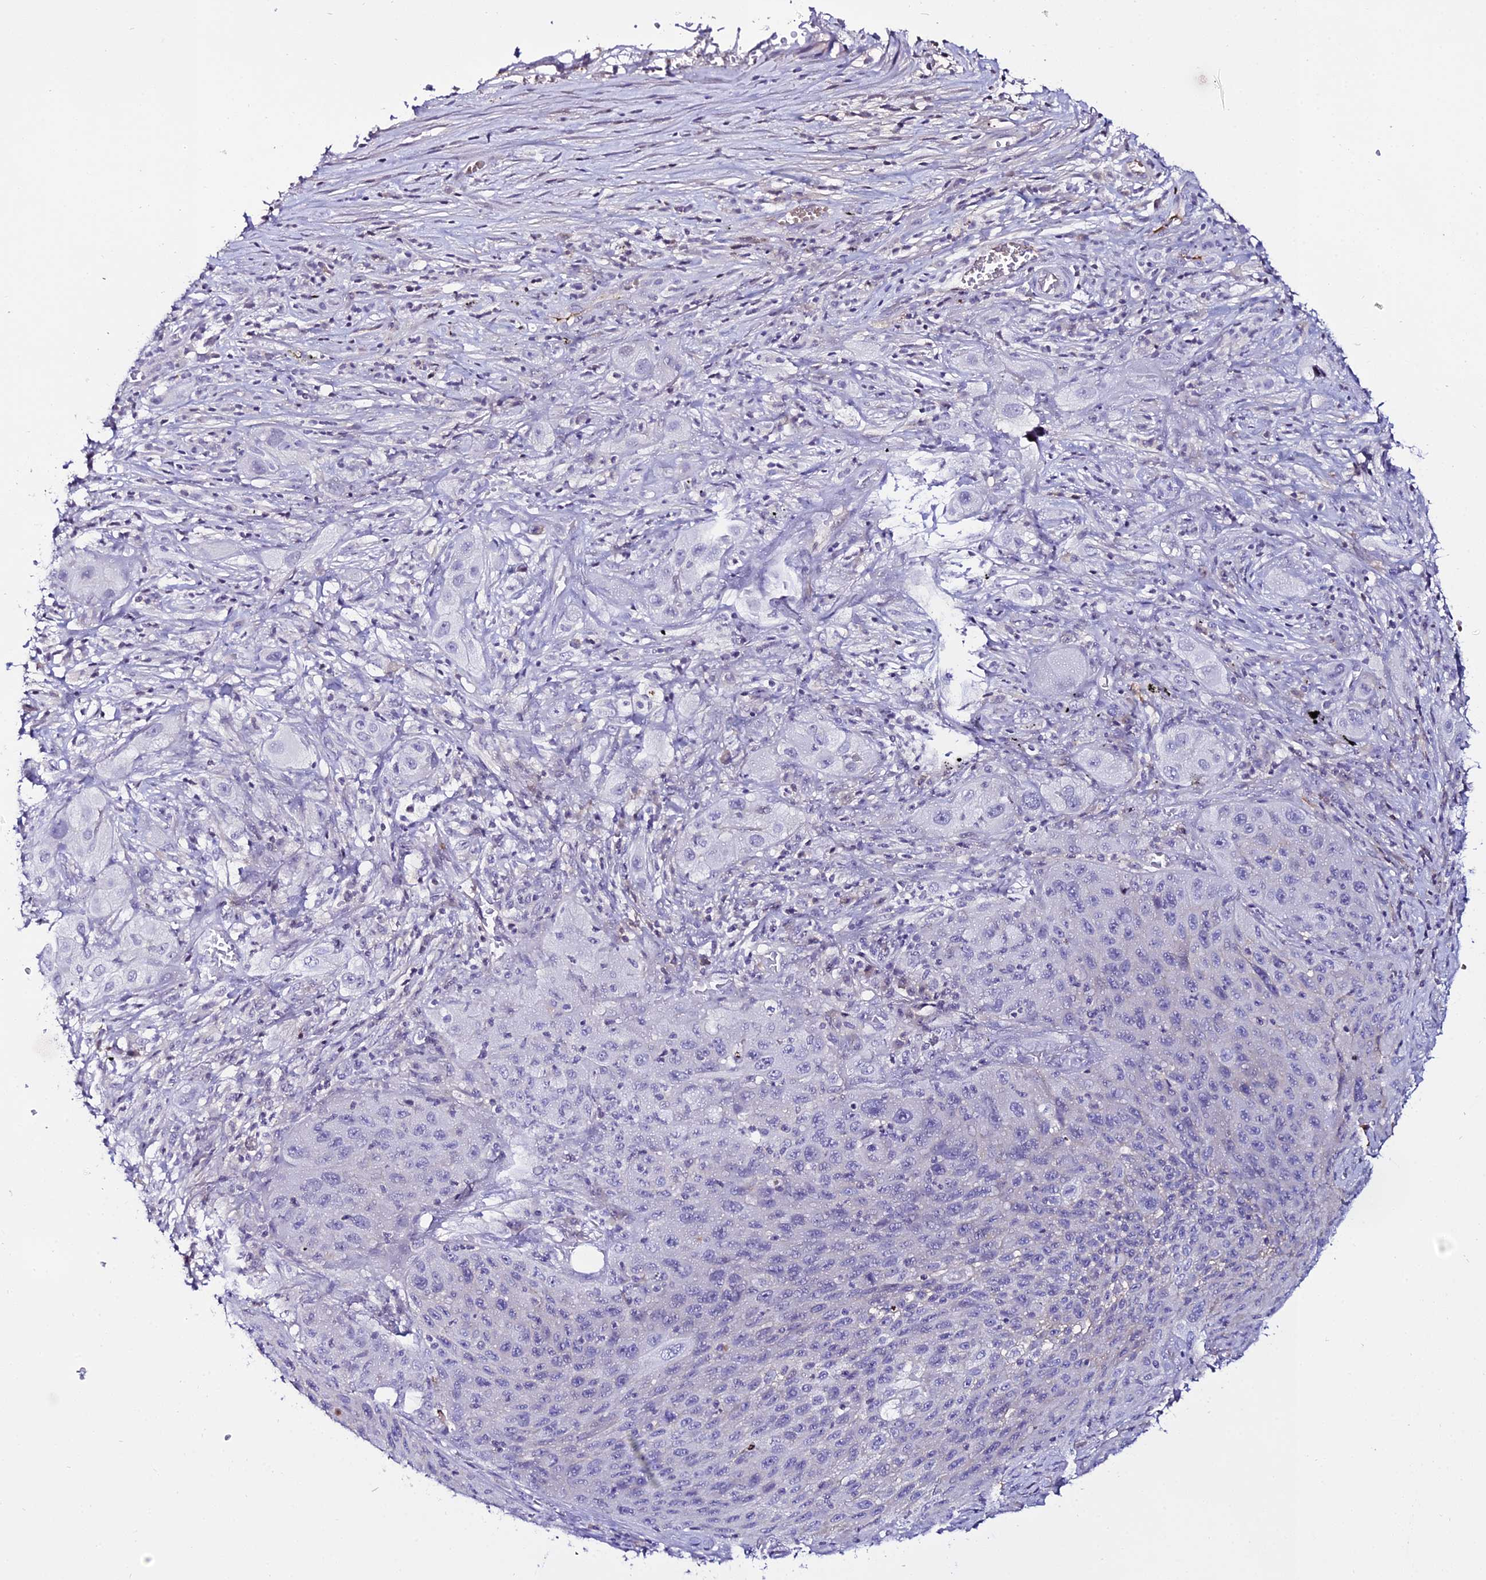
{"staining": {"intensity": "negative", "quantity": "none", "location": "none"}, "tissue": "lung cancer", "cell_type": "Tumor cells", "image_type": "cancer", "snomed": [{"axis": "morphology", "description": "Squamous cell carcinoma, NOS"}, {"axis": "topography", "description": "Lung"}], "caption": "A photomicrograph of human lung cancer is negative for staining in tumor cells. (IHC, brightfield microscopy, high magnification).", "gene": "DEFB132", "patient": {"sex": "female", "age": 69}}